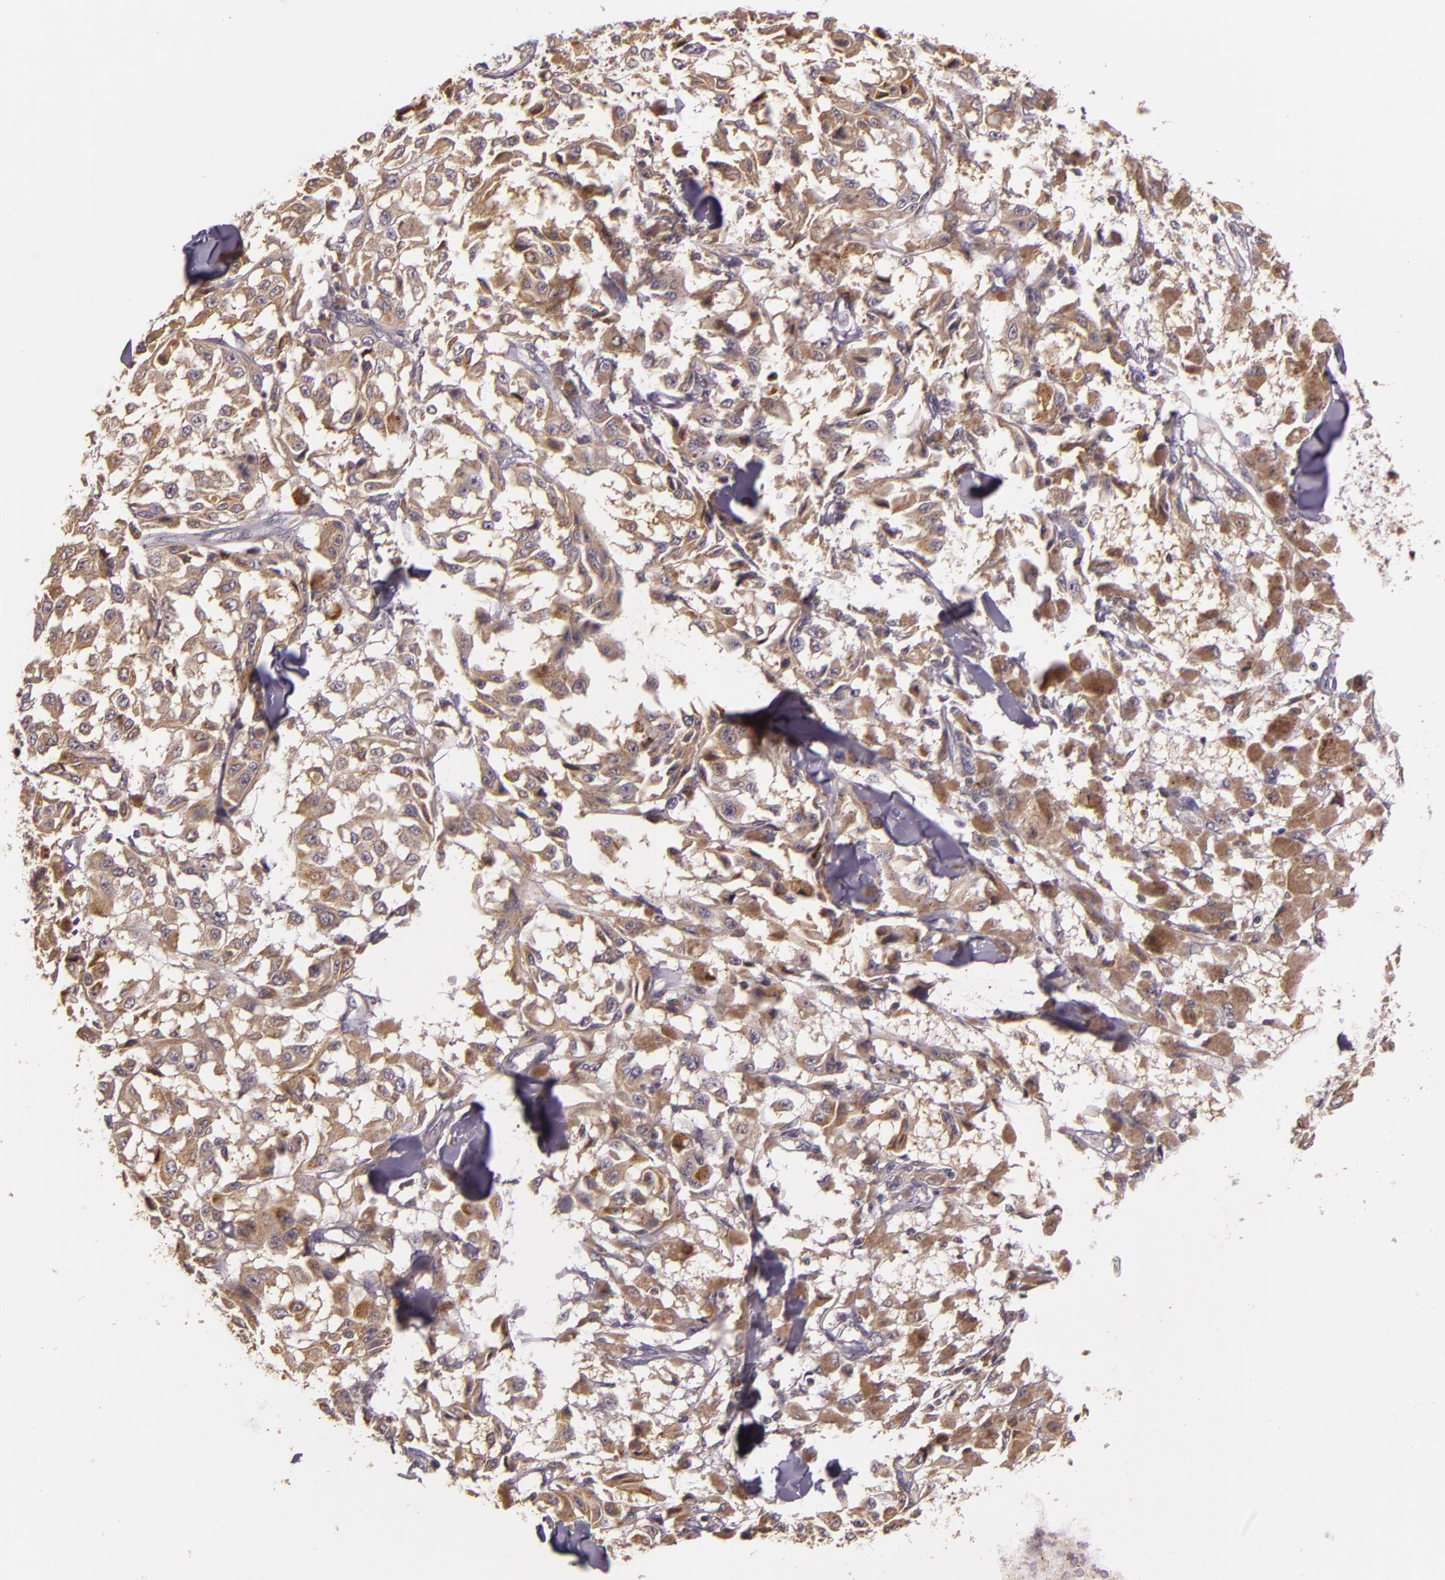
{"staining": {"intensity": "moderate", "quantity": ">75%", "location": "cytoplasmic/membranous"}, "tissue": "melanoma", "cell_type": "Tumor cells", "image_type": "cancer", "snomed": [{"axis": "morphology", "description": "Malignant melanoma, NOS"}, {"axis": "topography", "description": "Skin"}], "caption": "Malignant melanoma was stained to show a protein in brown. There is medium levels of moderate cytoplasmic/membranous expression in about >75% of tumor cells. (DAB (3,3'-diaminobenzidine) IHC, brown staining for protein, blue staining for nuclei).", "gene": "ARMH4", "patient": {"sex": "female", "age": 64}}